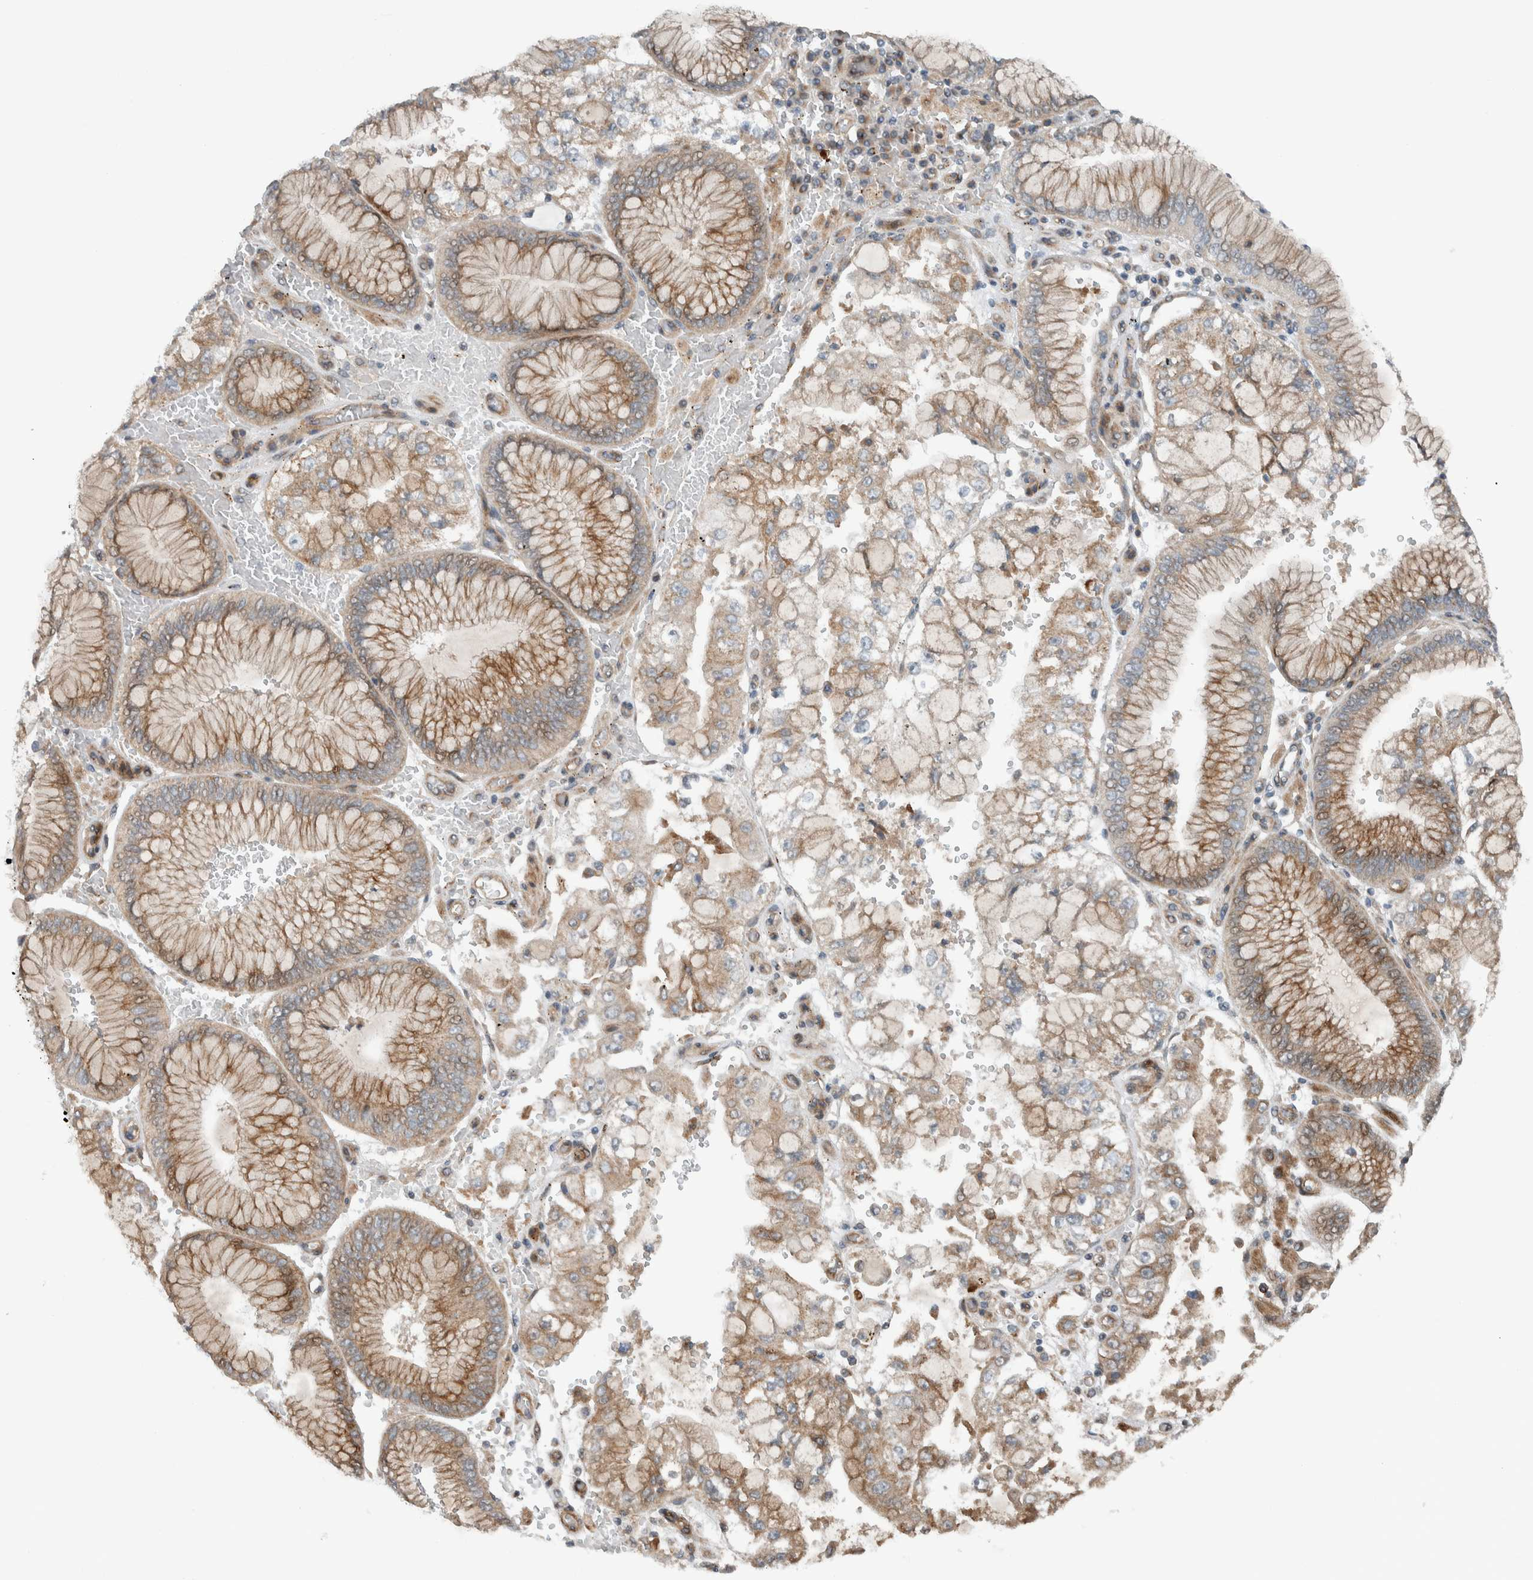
{"staining": {"intensity": "weak", "quantity": ">75%", "location": "cytoplasmic/membranous"}, "tissue": "stomach cancer", "cell_type": "Tumor cells", "image_type": "cancer", "snomed": [{"axis": "morphology", "description": "Adenocarcinoma, NOS"}, {"axis": "topography", "description": "Stomach"}], "caption": "Weak cytoplasmic/membranous staining for a protein is appreciated in about >75% of tumor cells of stomach adenocarcinoma using immunohistochemistry (IHC).", "gene": "KLHL6", "patient": {"sex": "male", "age": 76}}